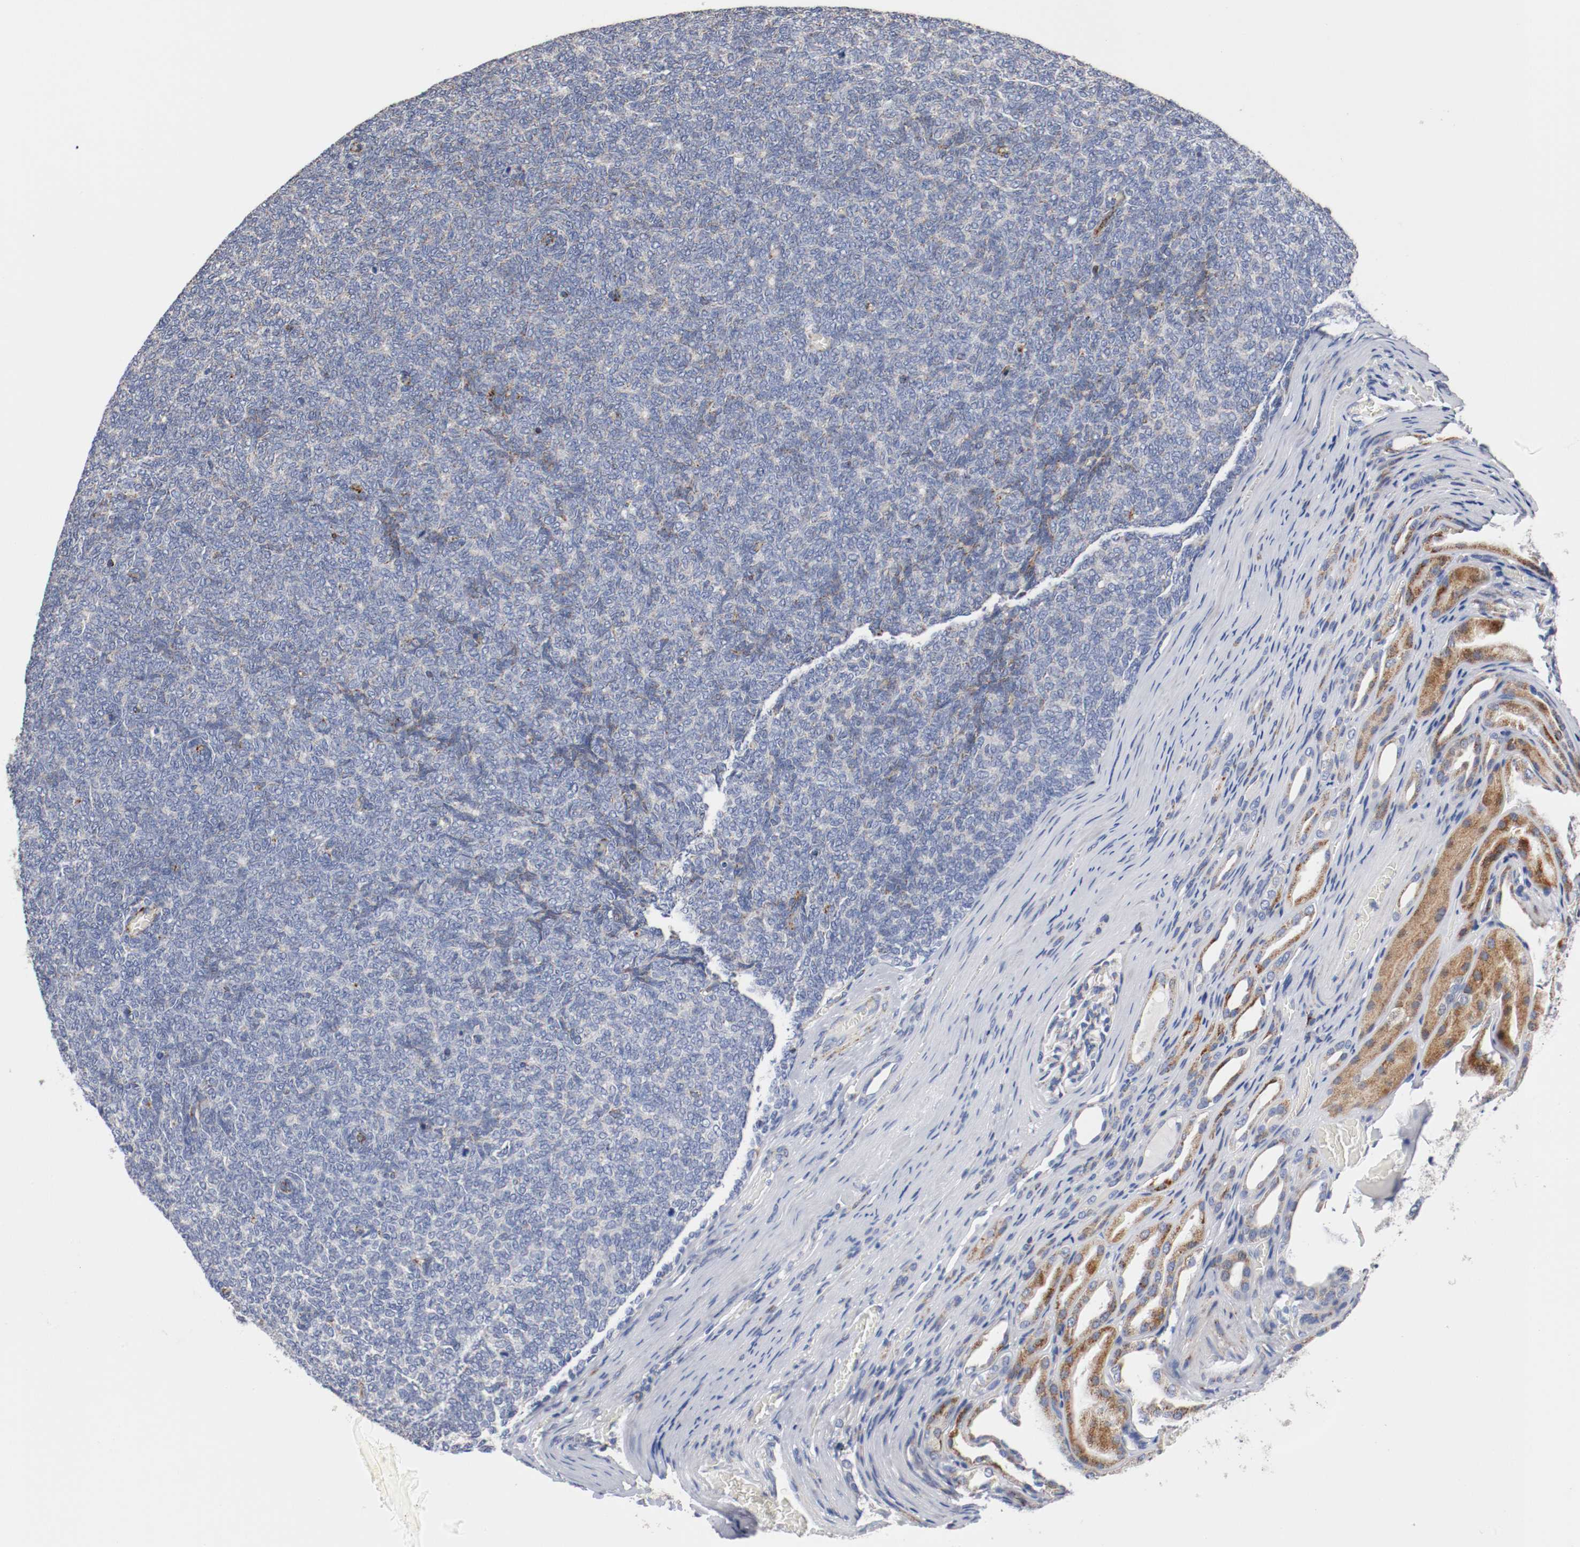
{"staining": {"intensity": "negative", "quantity": "none", "location": "none"}, "tissue": "renal cancer", "cell_type": "Tumor cells", "image_type": "cancer", "snomed": [{"axis": "morphology", "description": "Neoplasm, malignant, NOS"}, {"axis": "topography", "description": "Kidney"}], "caption": "Tumor cells show no significant protein positivity in renal cancer (malignant neoplasm). The staining was performed using DAB (3,3'-diaminobenzidine) to visualize the protein expression in brown, while the nuclei were stained in blue with hematoxylin (Magnification: 20x).", "gene": "TUBD1", "patient": {"sex": "male", "age": 28}}